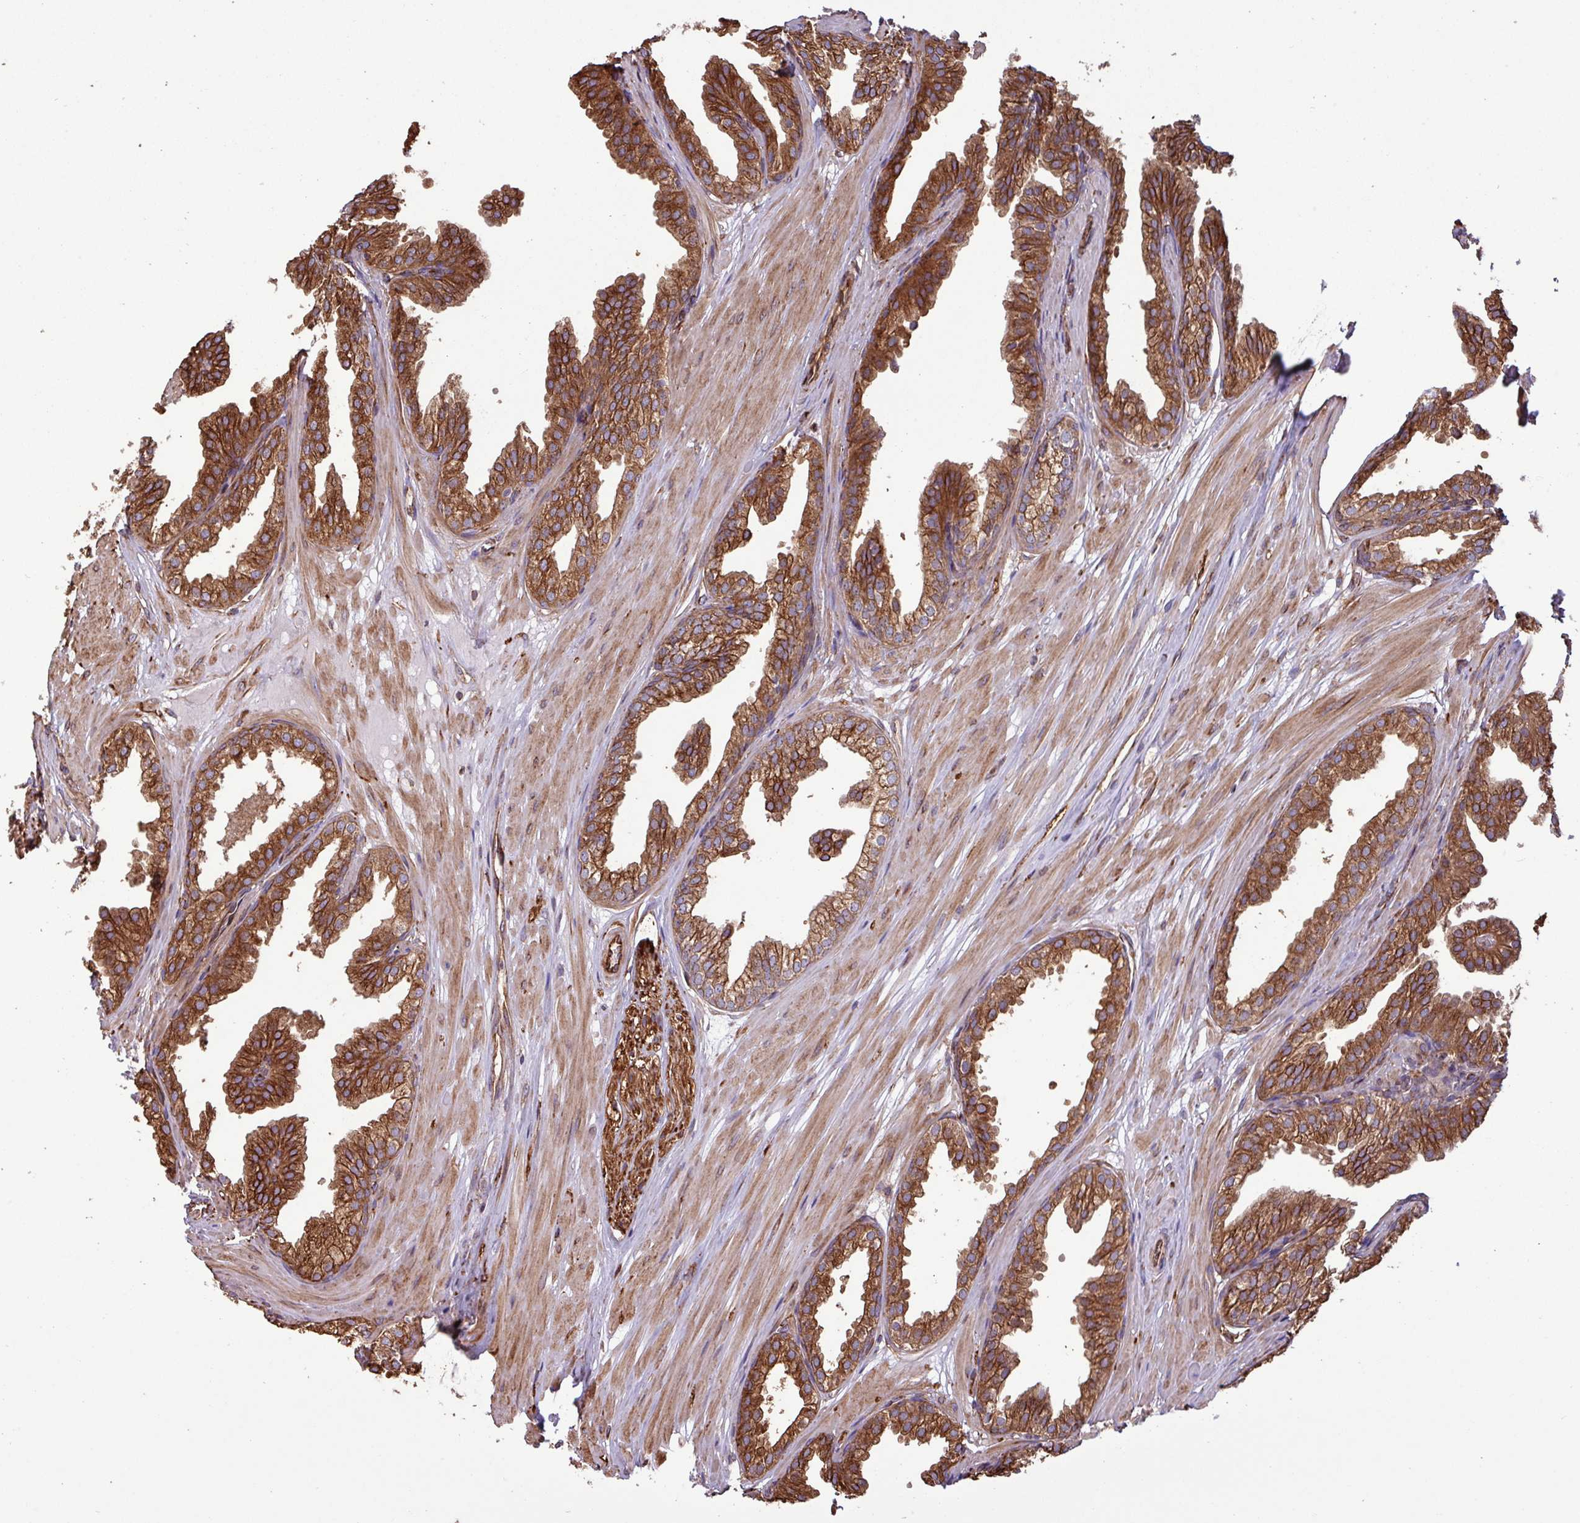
{"staining": {"intensity": "strong", "quantity": ">75%", "location": "cytoplasmic/membranous"}, "tissue": "prostate", "cell_type": "Glandular cells", "image_type": "normal", "snomed": [{"axis": "morphology", "description": "Normal tissue, NOS"}, {"axis": "topography", "description": "Prostate"}, {"axis": "topography", "description": "Peripheral nerve tissue"}], "caption": "A high amount of strong cytoplasmic/membranous staining is present in approximately >75% of glandular cells in normal prostate.", "gene": "ZNF300", "patient": {"sex": "male", "age": 55}}